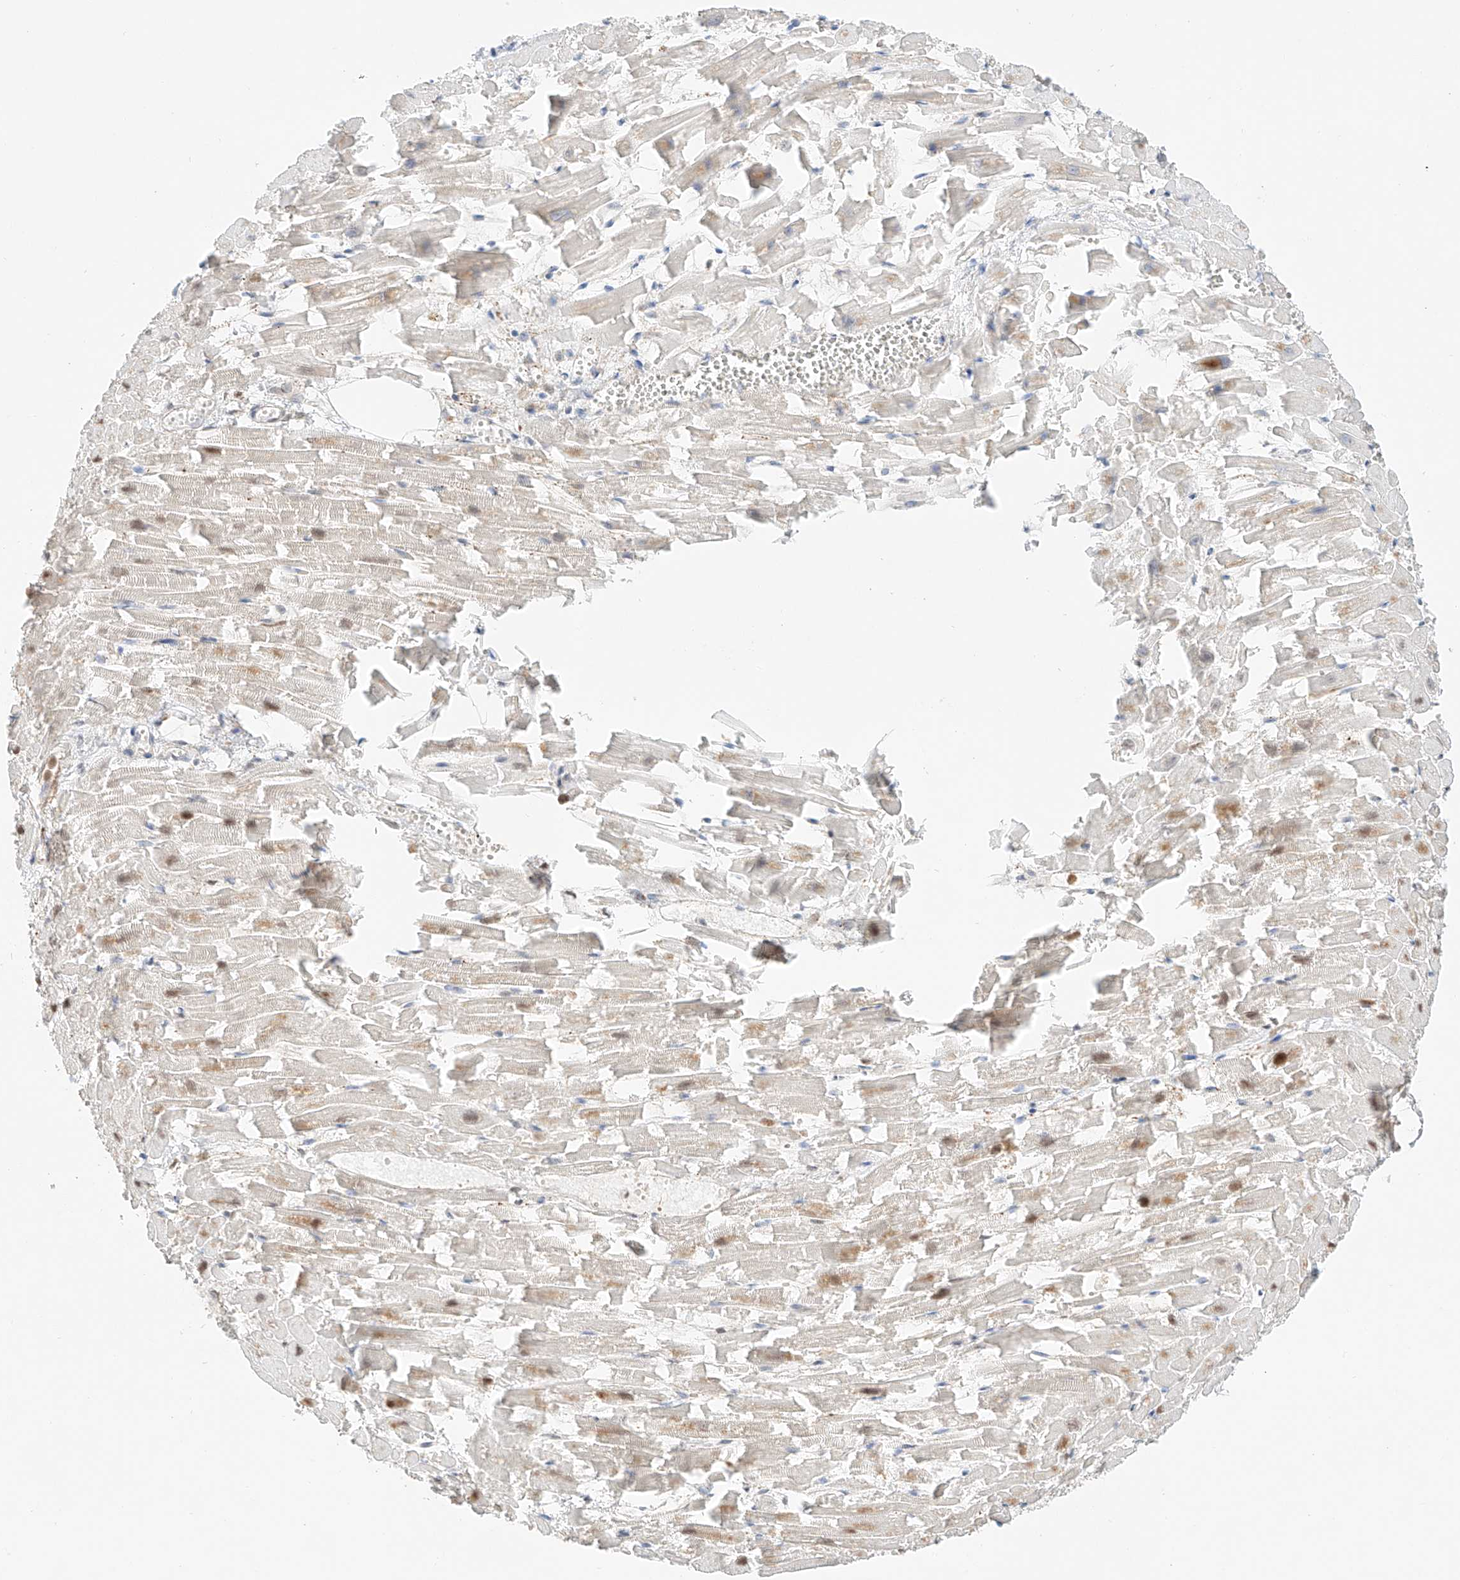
{"staining": {"intensity": "weak", "quantity": "<25%", "location": "cytoplasmic/membranous"}, "tissue": "heart muscle", "cell_type": "Cardiomyocytes", "image_type": "normal", "snomed": [{"axis": "morphology", "description": "Normal tissue, NOS"}, {"axis": "topography", "description": "Heart"}], "caption": "Immunohistochemistry histopathology image of benign heart muscle stained for a protein (brown), which exhibits no staining in cardiomyocytes.", "gene": "PGGT1B", "patient": {"sex": "female", "age": 64}}